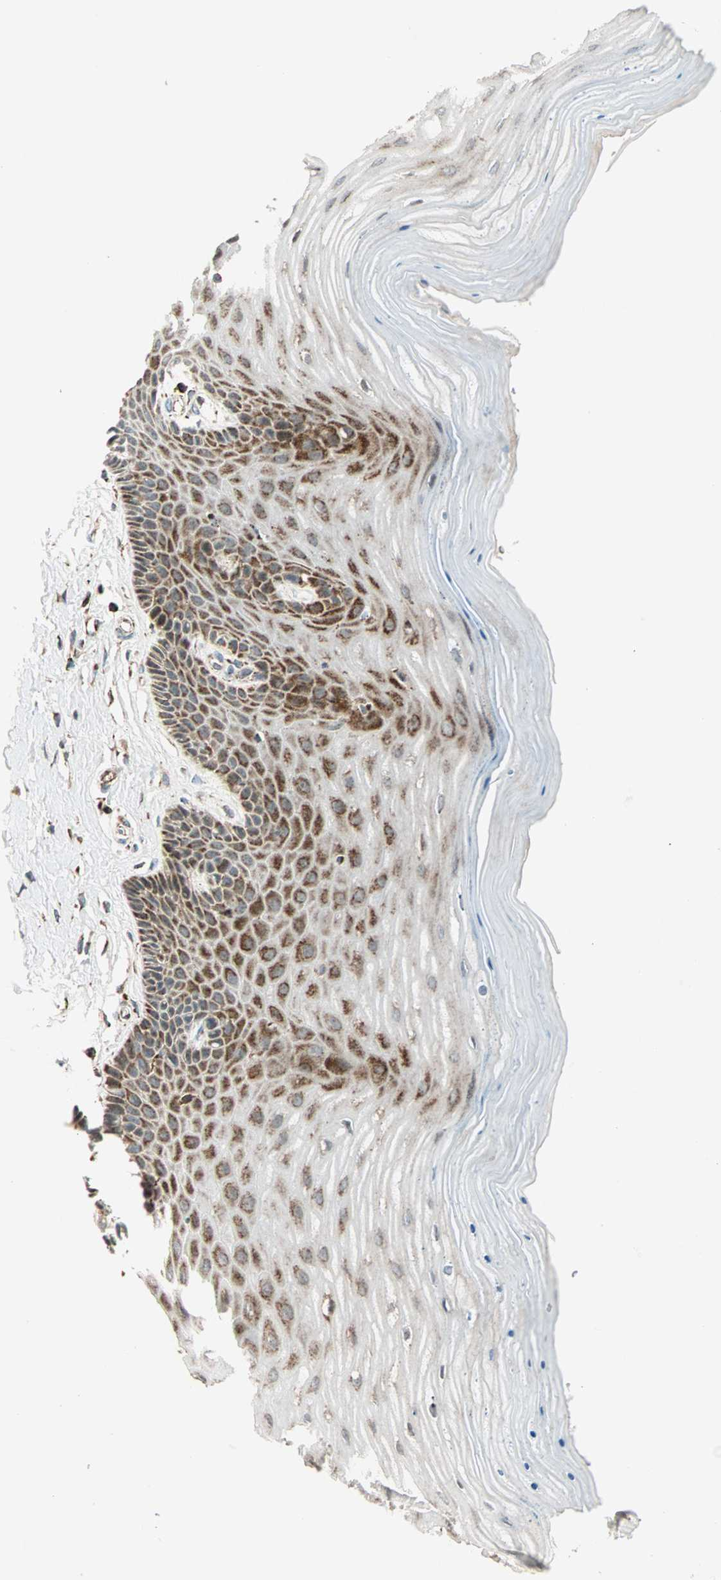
{"staining": {"intensity": "weak", "quantity": ">75%", "location": "nuclear"}, "tissue": "cervix", "cell_type": "Glandular cells", "image_type": "normal", "snomed": [{"axis": "morphology", "description": "Normal tissue, NOS"}, {"axis": "topography", "description": "Cervix"}], "caption": "Immunohistochemical staining of unremarkable cervix exhibits weak nuclear protein staining in about >75% of glandular cells. The staining was performed using DAB (3,3'-diaminobenzidine) to visualize the protein expression in brown, while the nuclei were stained in blue with hematoxylin (Magnification: 20x).", "gene": "SPRY4", "patient": {"sex": "female", "age": 55}}